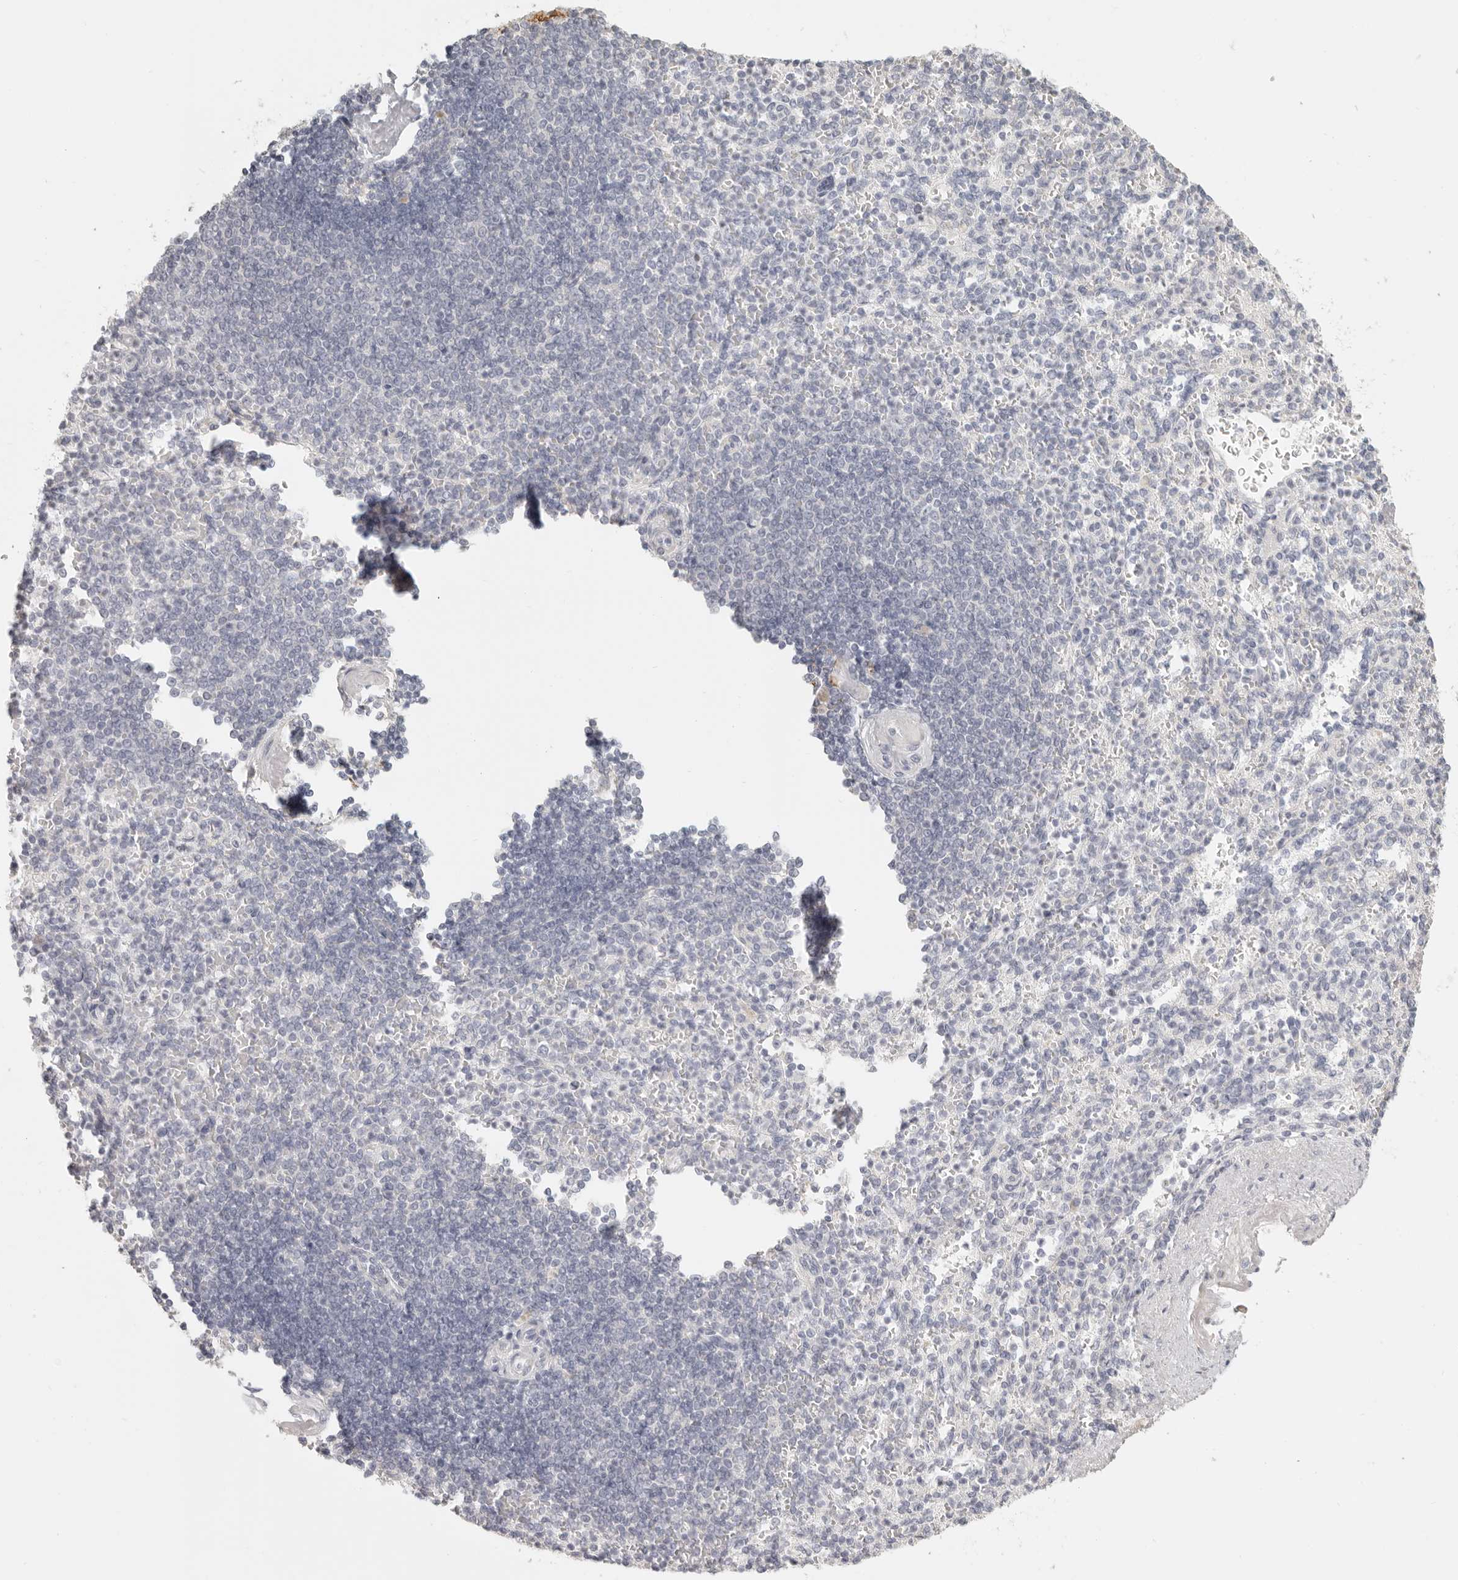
{"staining": {"intensity": "negative", "quantity": "none", "location": "none"}, "tissue": "spleen", "cell_type": "Cells in red pulp", "image_type": "normal", "snomed": [{"axis": "morphology", "description": "Normal tissue, NOS"}, {"axis": "topography", "description": "Spleen"}], "caption": "Immunohistochemistry of unremarkable spleen demonstrates no expression in cells in red pulp. (DAB immunohistochemistry visualized using brightfield microscopy, high magnification).", "gene": "RXFP1", "patient": {"sex": "female", "age": 74}}